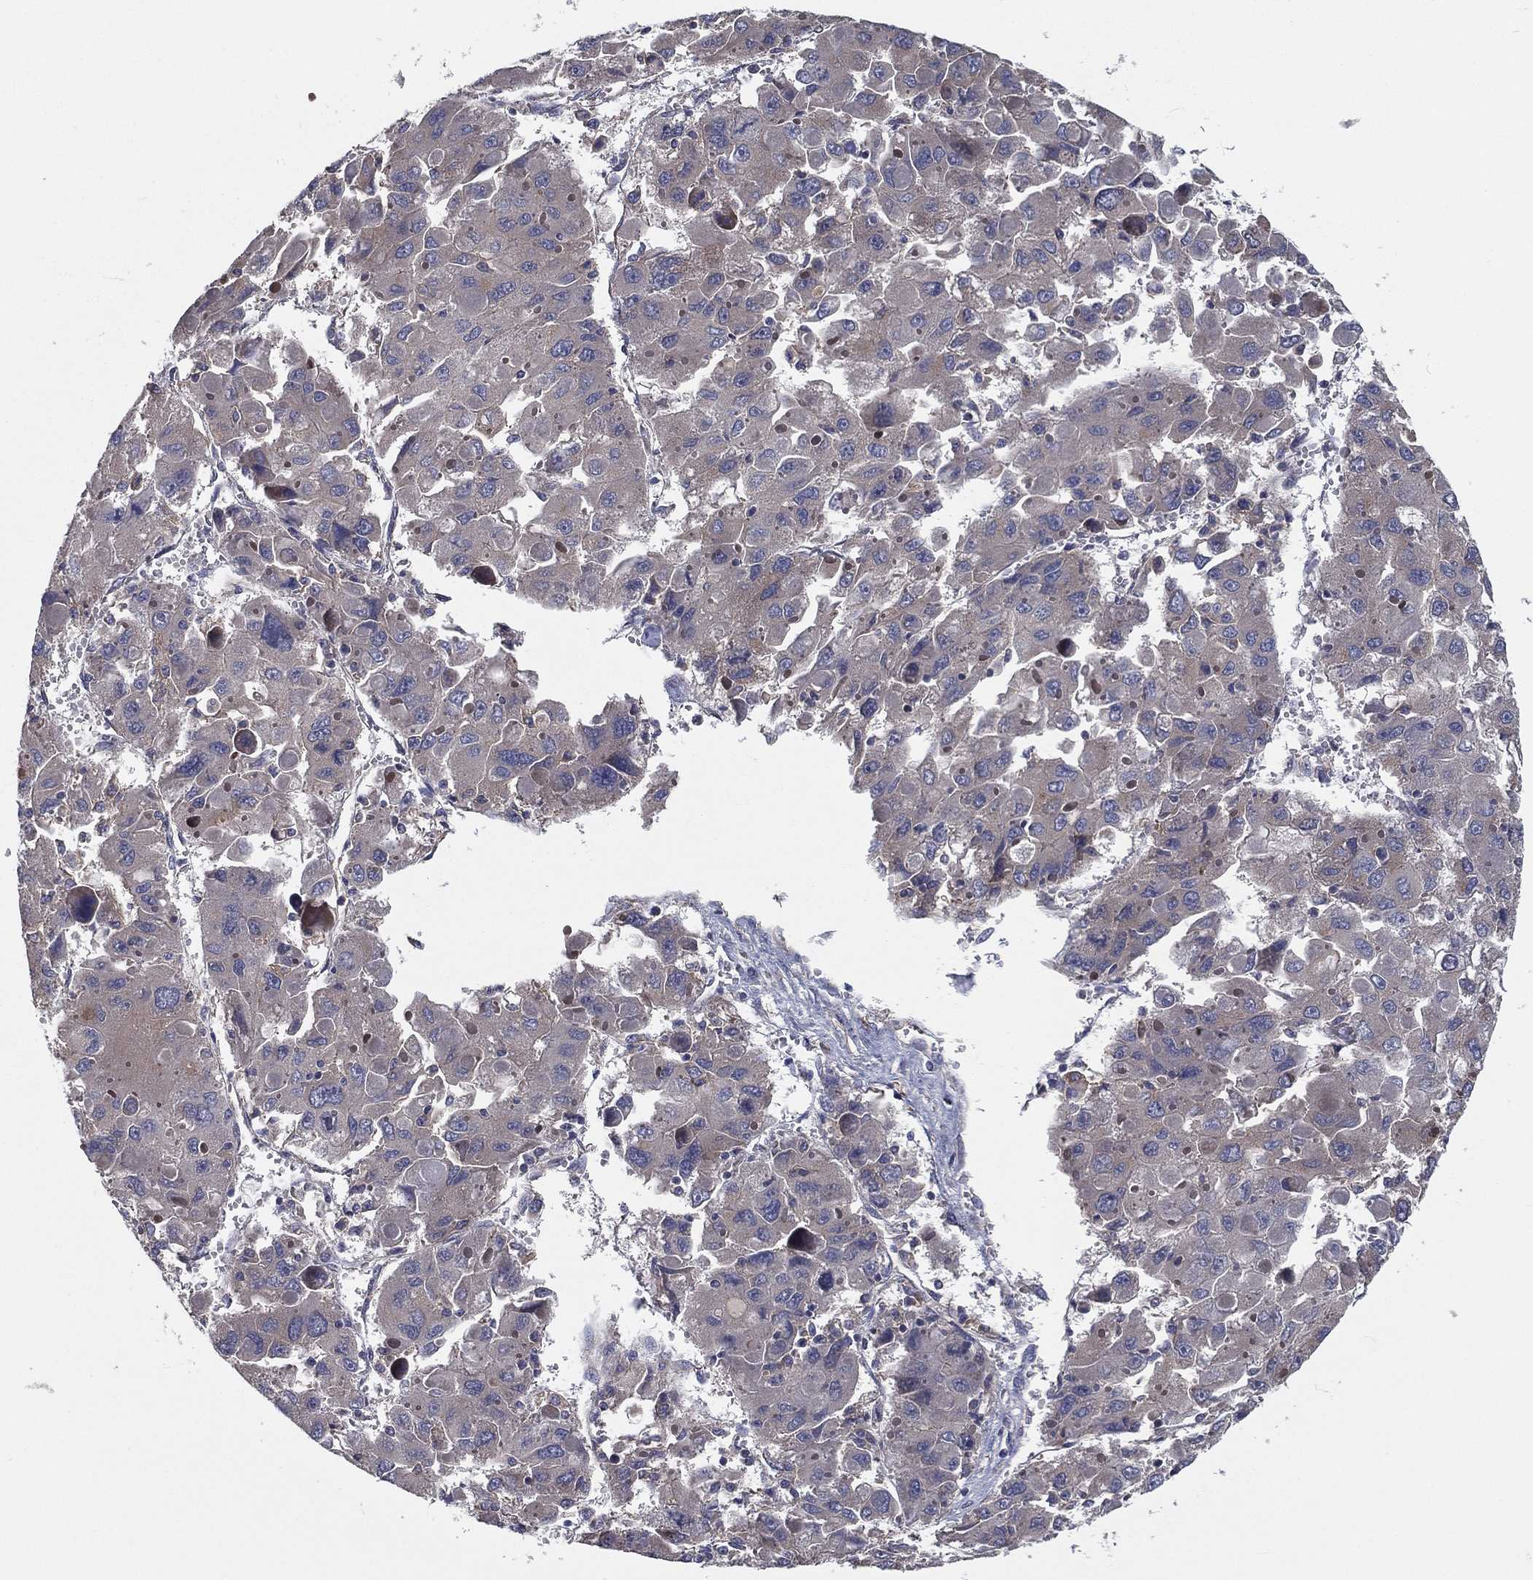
{"staining": {"intensity": "negative", "quantity": "none", "location": "none"}, "tissue": "liver cancer", "cell_type": "Tumor cells", "image_type": "cancer", "snomed": [{"axis": "morphology", "description": "Carcinoma, Hepatocellular, NOS"}, {"axis": "topography", "description": "Liver"}], "caption": "Tumor cells are negative for protein expression in human hepatocellular carcinoma (liver).", "gene": "EIF2B5", "patient": {"sex": "female", "age": 41}}